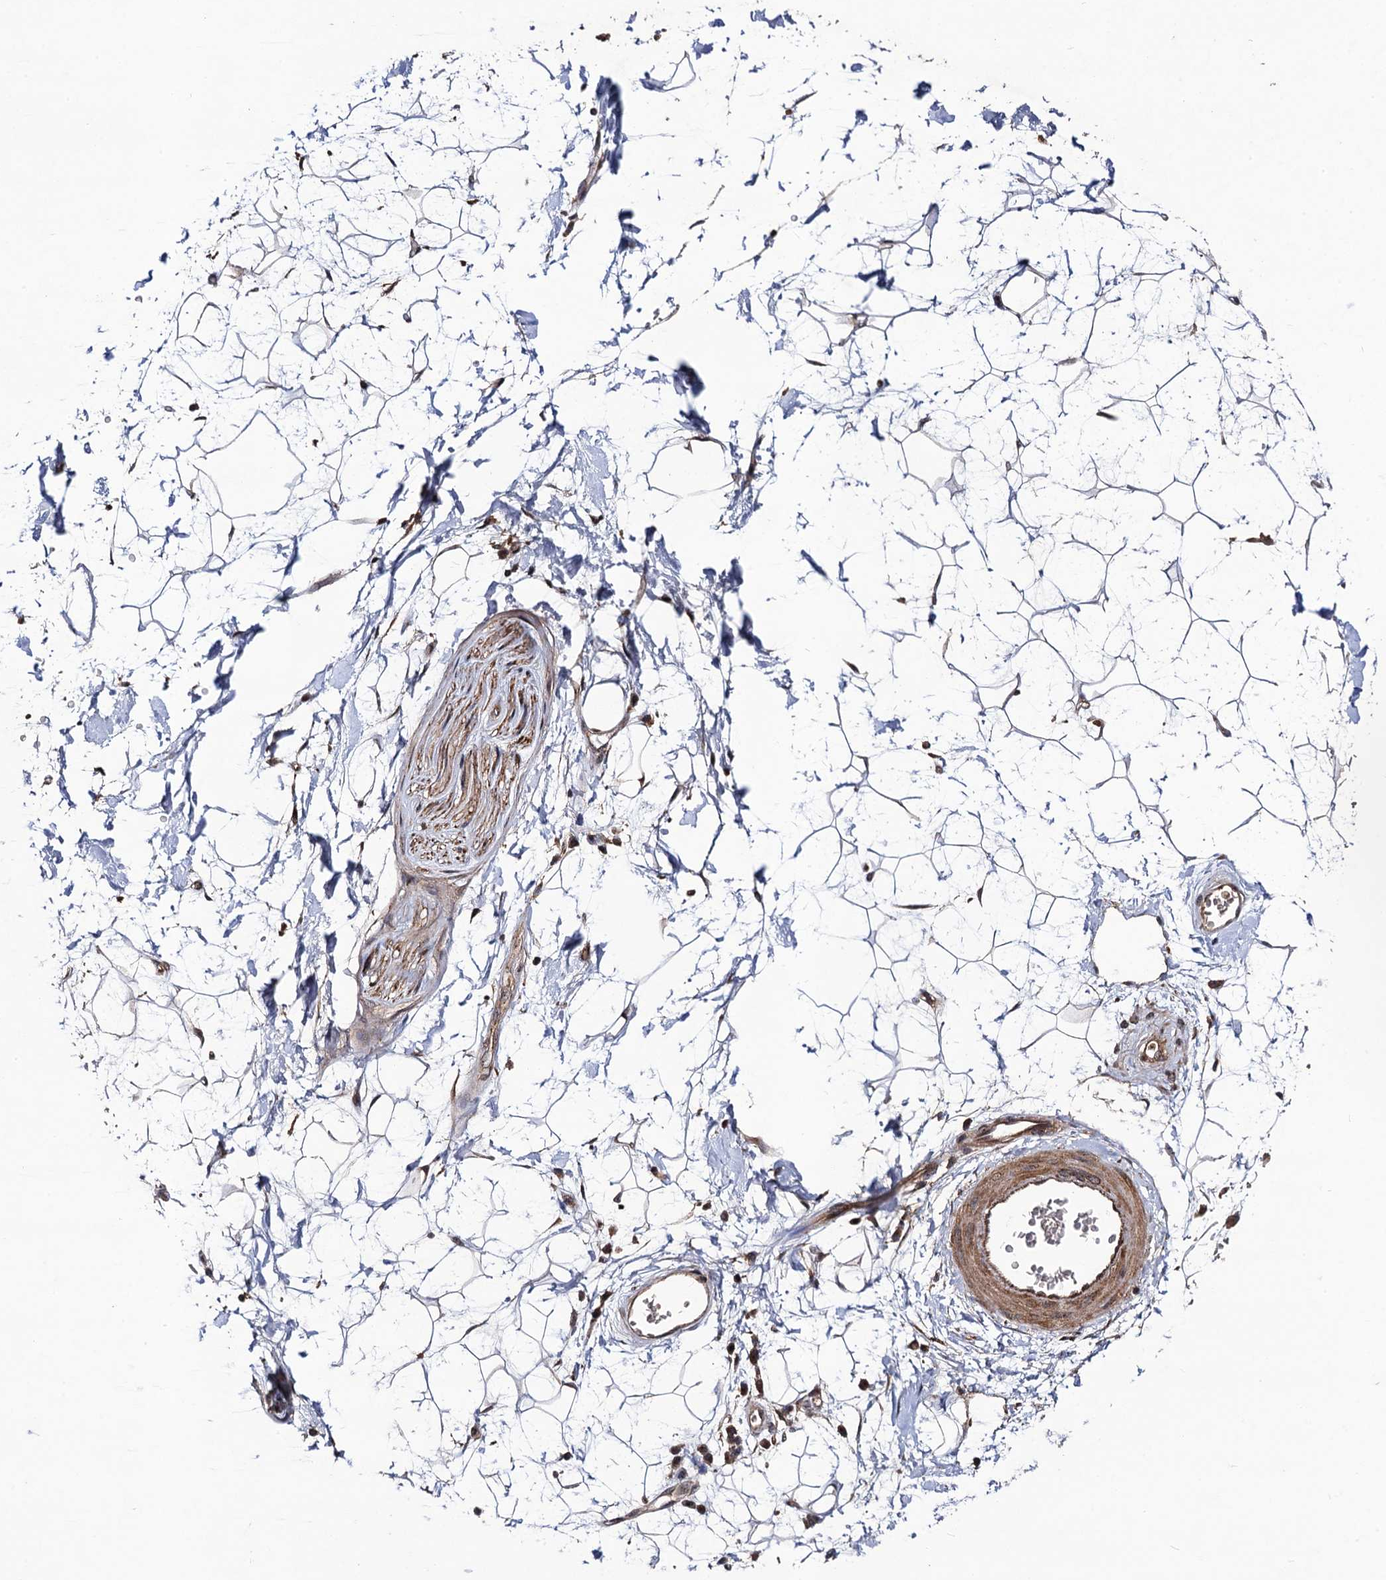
{"staining": {"intensity": "weak", "quantity": ">75%", "location": "nuclear"}, "tissue": "adipose tissue", "cell_type": "Adipocytes", "image_type": "normal", "snomed": [{"axis": "morphology", "description": "Normal tissue, NOS"}, {"axis": "topography", "description": "Soft tissue"}], "caption": "Benign adipose tissue was stained to show a protein in brown. There is low levels of weak nuclear positivity in about >75% of adipocytes.", "gene": "KXD1", "patient": {"sex": "male", "age": 72}}